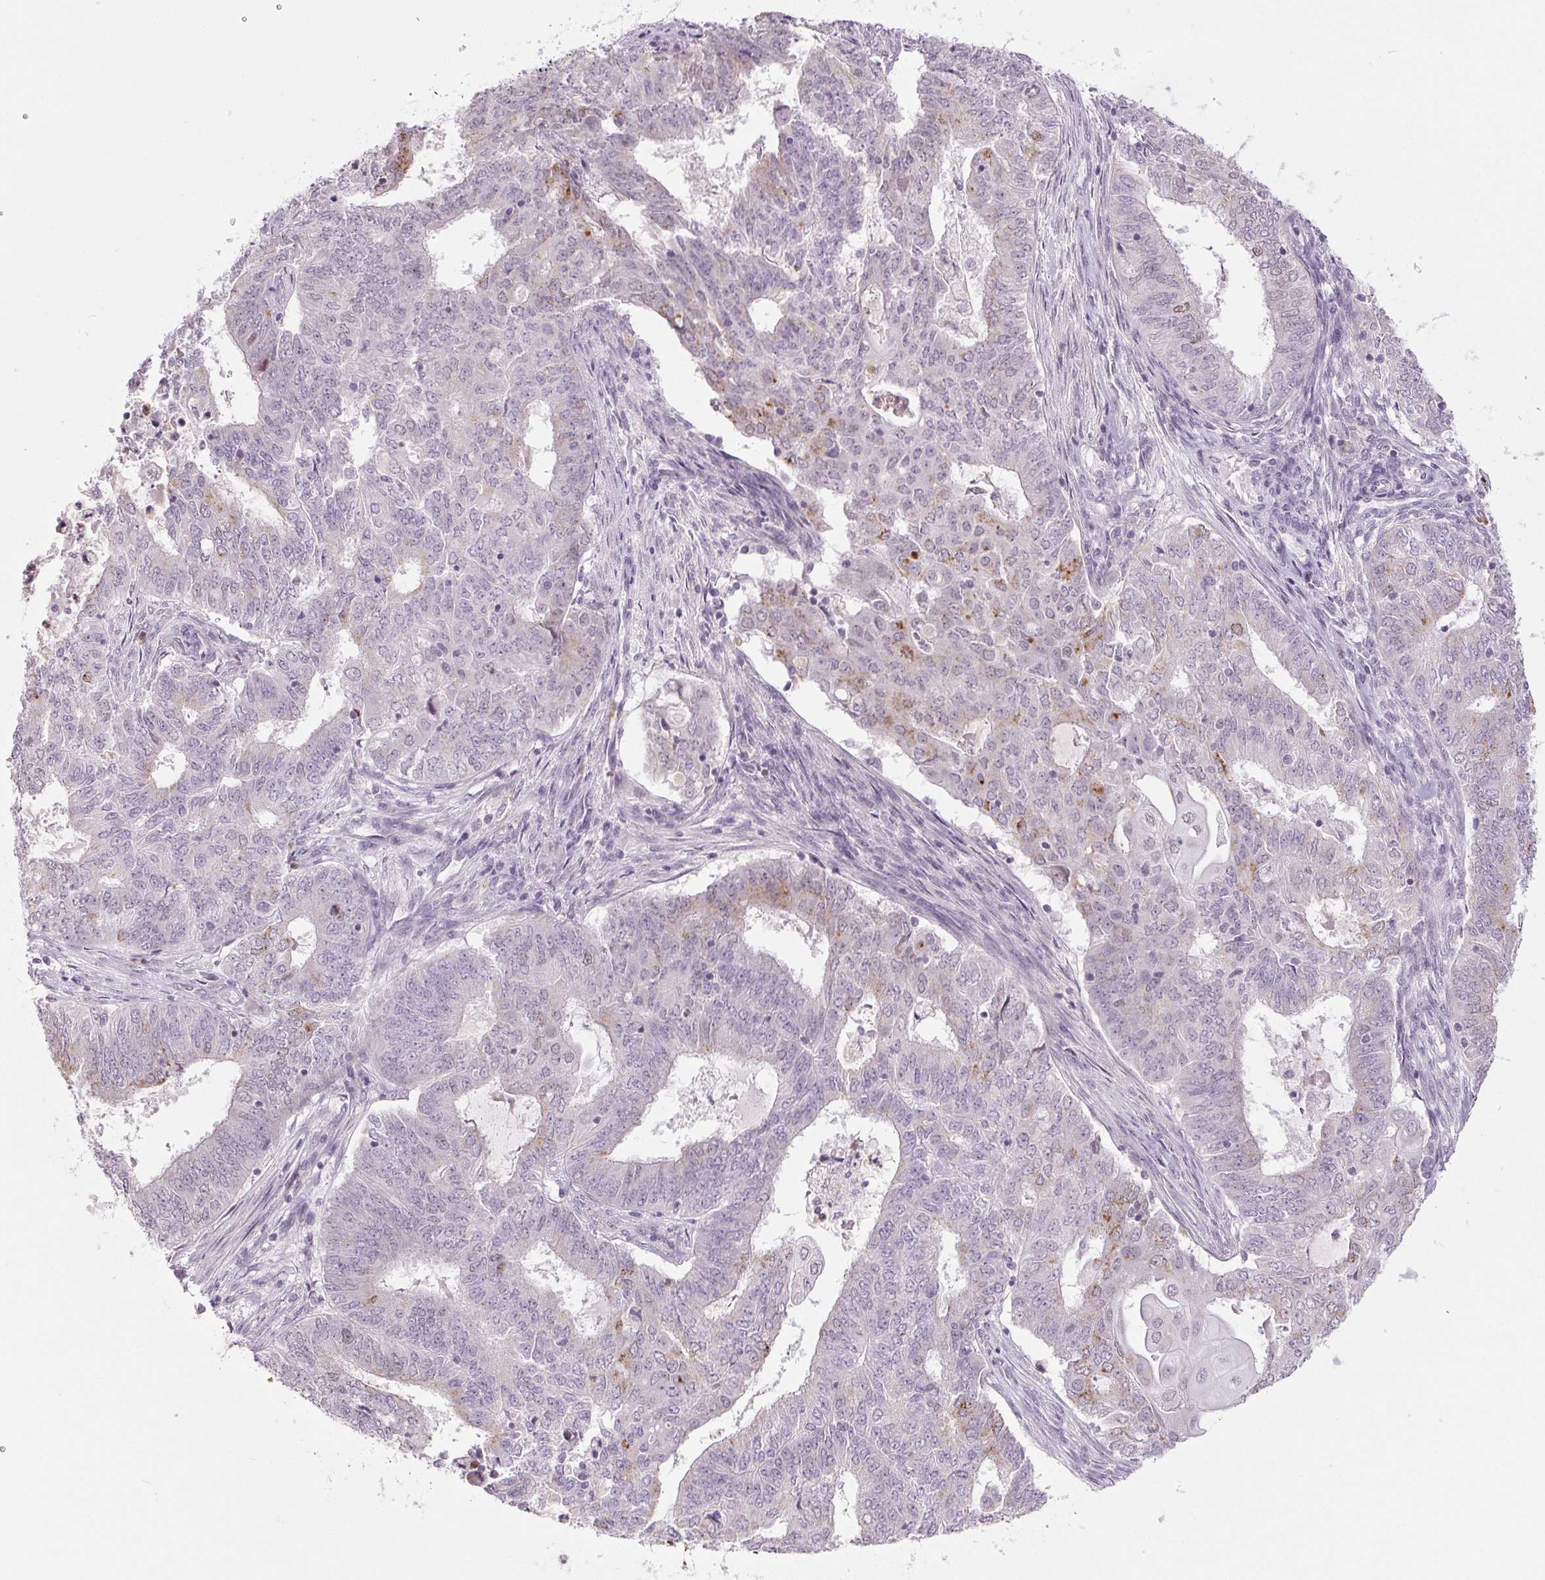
{"staining": {"intensity": "moderate", "quantity": "<25%", "location": "cytoplasmic/membranous"}, "tissue": "endometrial cancer", "cell_type": "Tumor cells", "image_type": "cancer", "snomed": [{"axis": "morphology", "description": "Adenocarcinoma, NOS"}, {"axis": "topography", "description": "Endometrium"}], "caption": "Protein expression analysis of human adenocarcinoma (endometrial) reveals moderate cytoplasmic/membranous positivity in approximately <25% of tumor cells.", "gene": "SMIM6", "patient": {"sex": "female", "age": 62}}